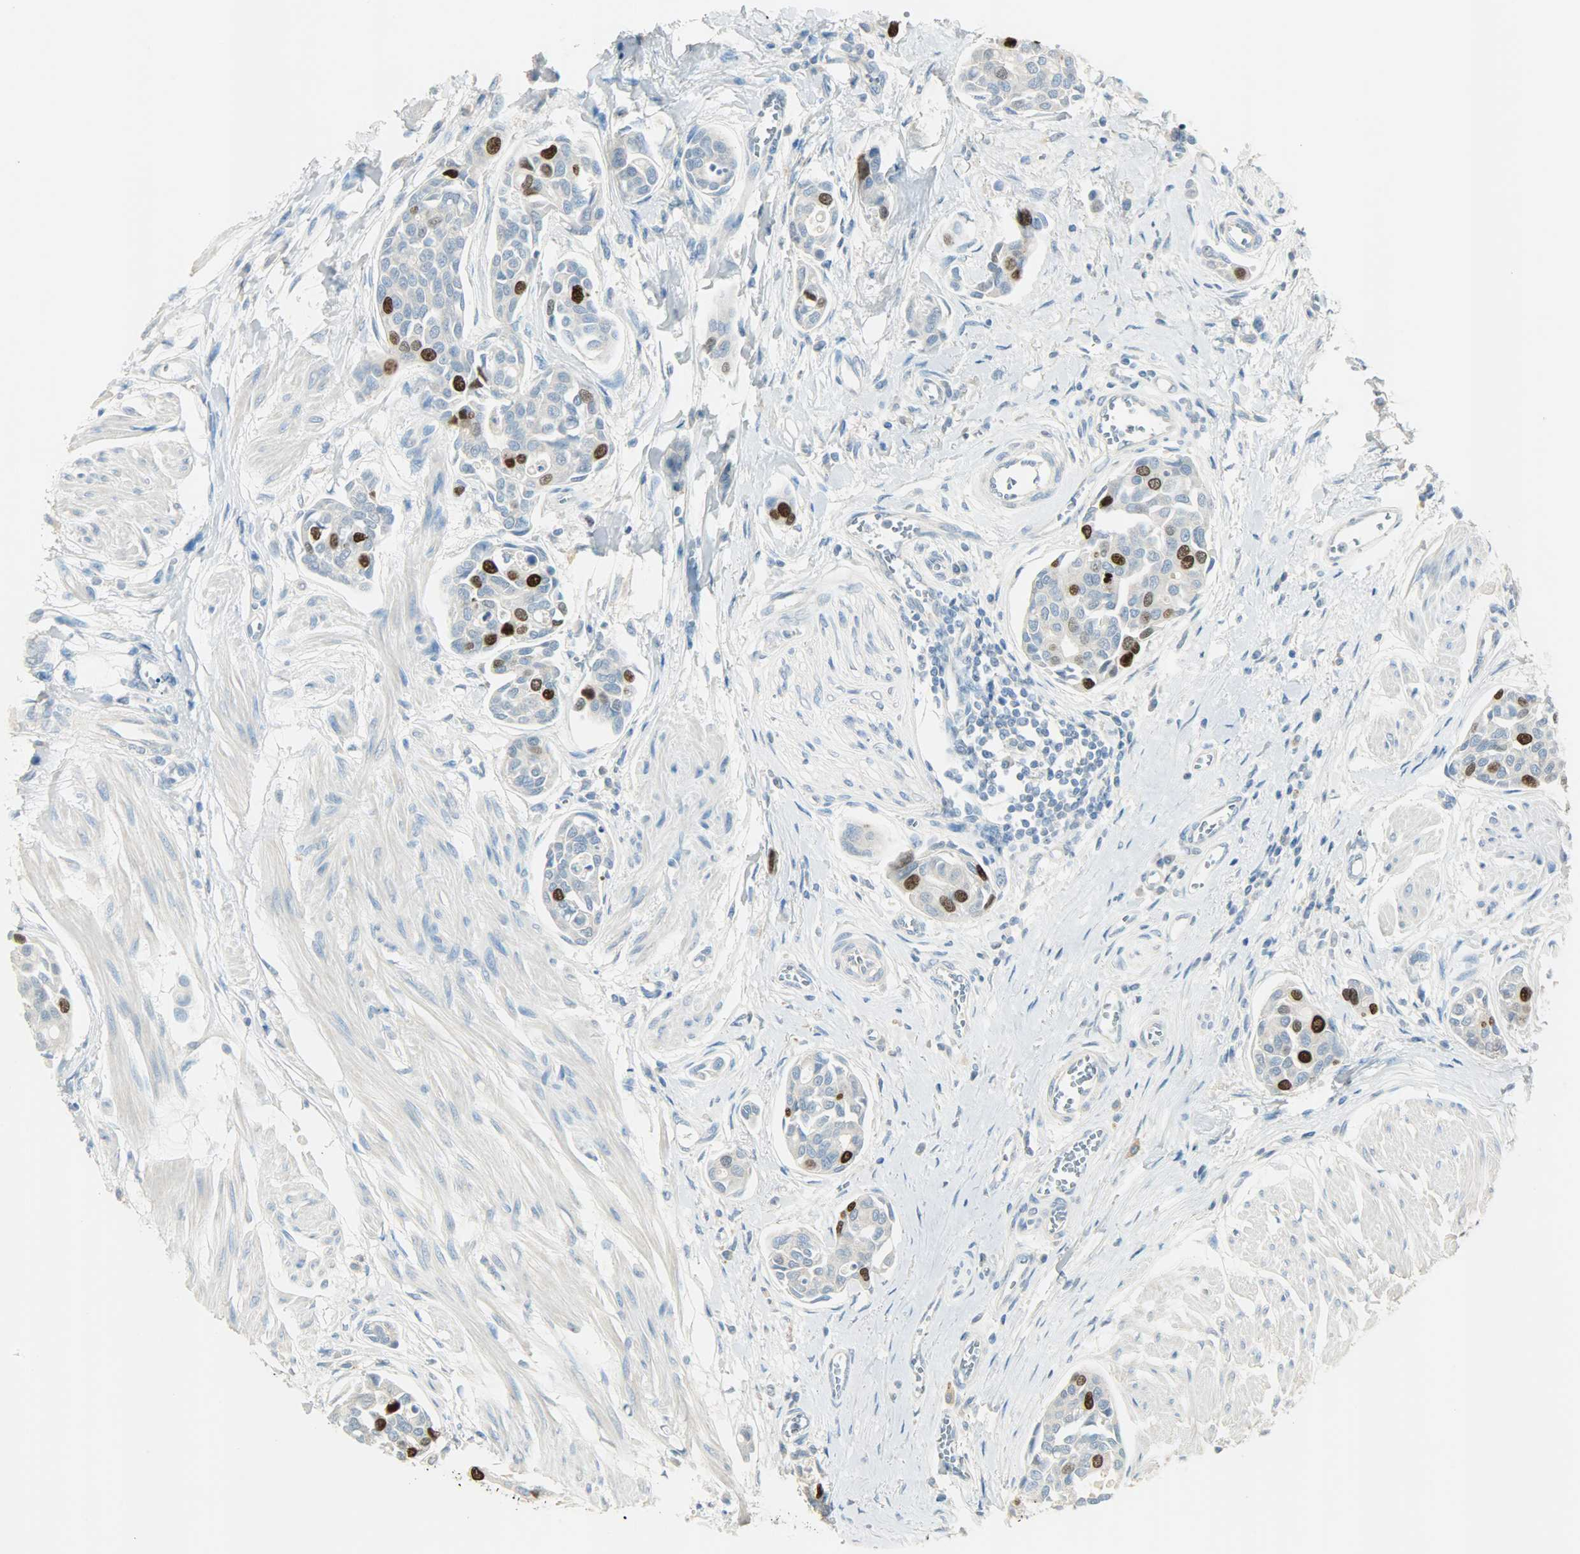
{"staining": {"intensity": "strong", "quantity": "<25%", "location": "nuclear"}, "tissue": "urothelial cancer", "cell_type": "Tumor cells", "image_type": "cancer", "snomed": [{"axis": "morphology", "description": "Urothelial carcinoma, High grade"}, {"axis": "topography", "description": "Urinary bladder"}], "caption": "High-magnification brightfield microscopy of urothelial cancer stained with DAB (3,3'-diaminobenzidine) (brown) and counterstained with hematoxylin (blue). tumor cells exhibit strong nuclear staining is present in approximately<25% of cells.", "gene": "TPX2", "patient": {"sex": "male", "age": 78}}